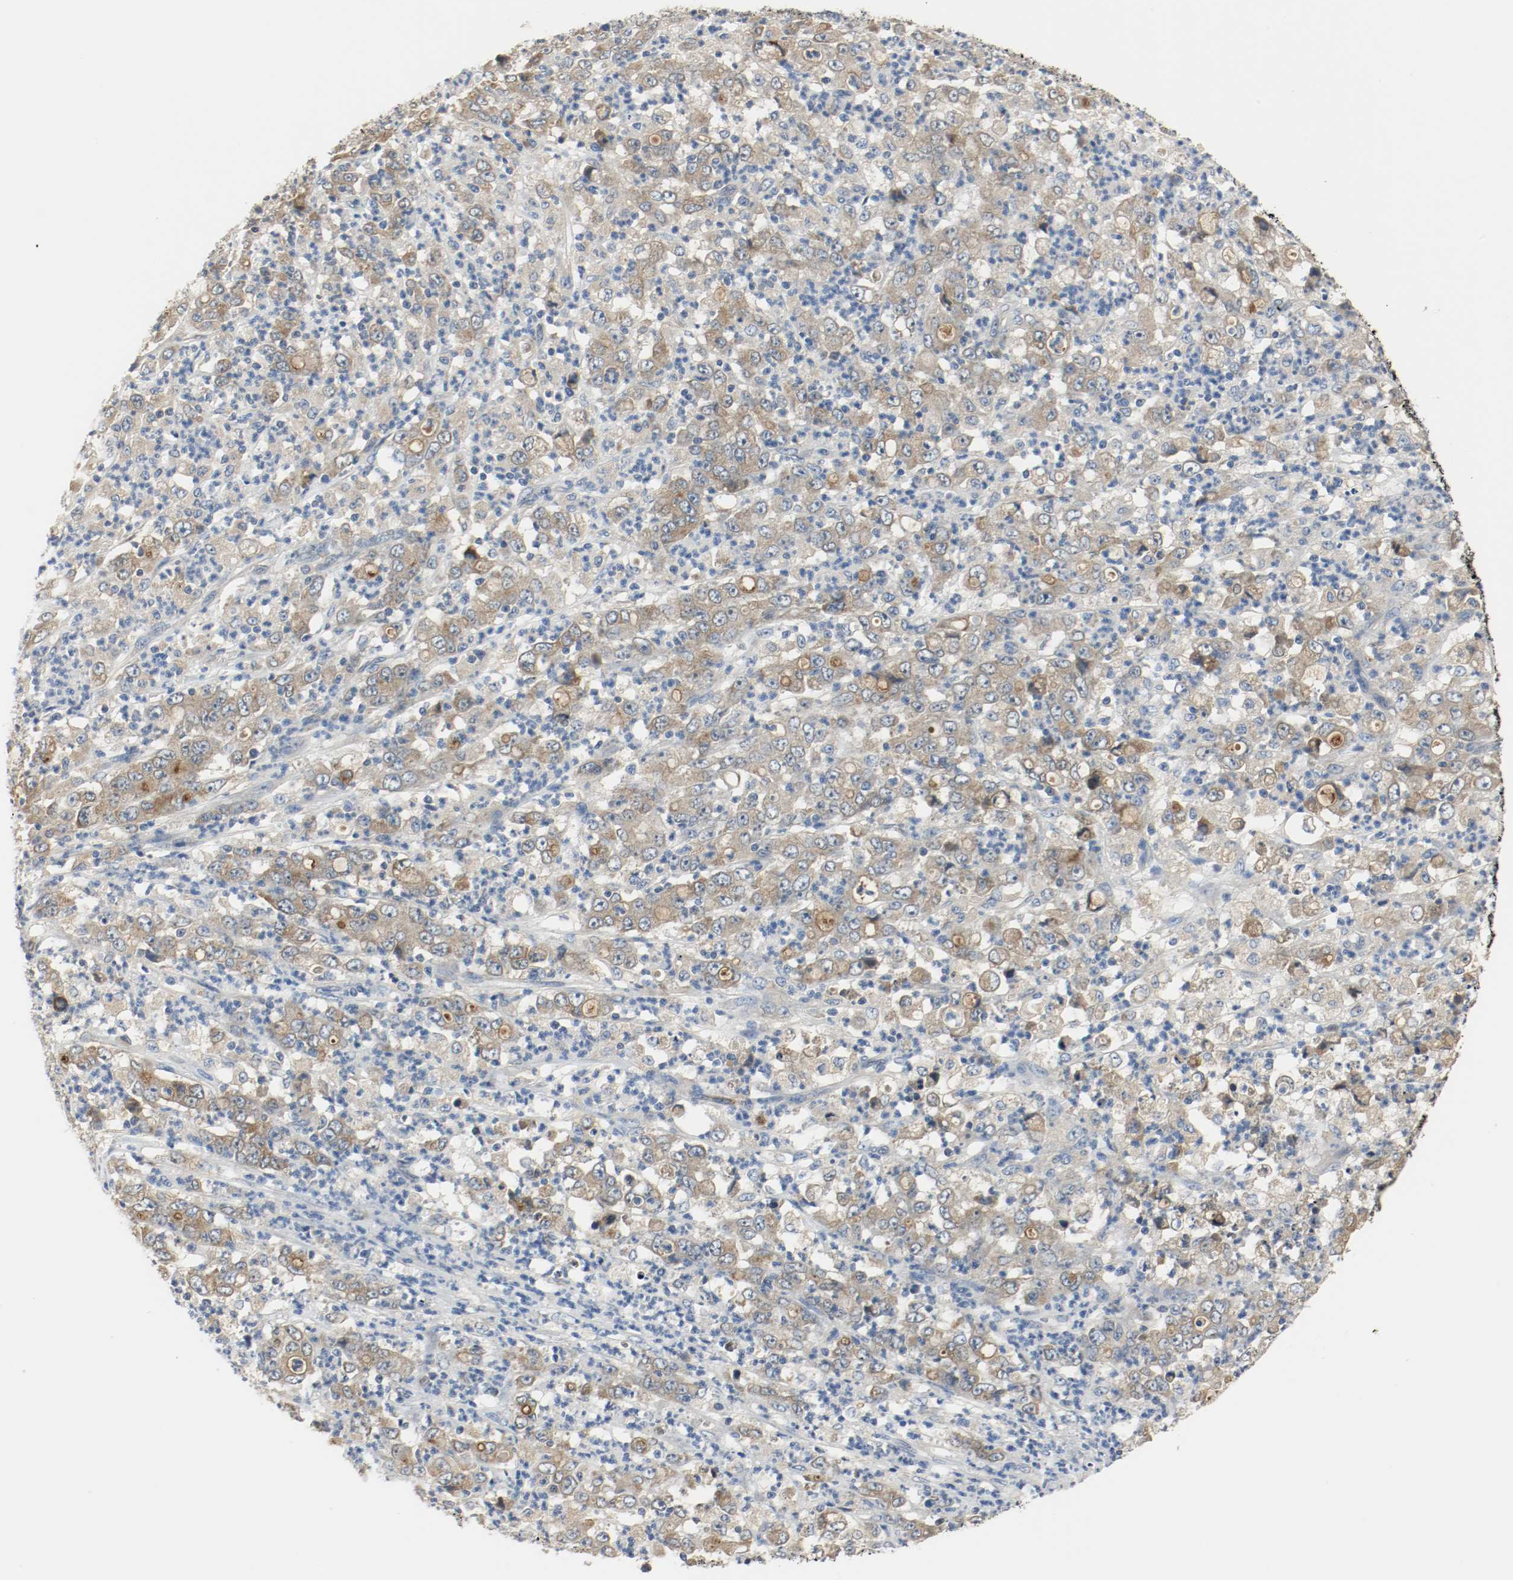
{"staining": {"intensity": "moderate", "quantity": ">75%", "location": "cytoplasmic/membranous"}, "tissue": "stomach cancer", "cell_type": "Tumor cells", "image_type": "cancer", "snomed": [{"axis": "morphology", "description": "Adenocarcinoma, NOS"}, {"axis": "topography", "description": "Stomach, lower"}], "caption": "Stomach adenocarcinoma tissue reveals moderate cytoplasmic/membranous expression in approximately >75% of tumor cells", "gene": "MELTF", "patient": {"sex": "female", "age": 71}}